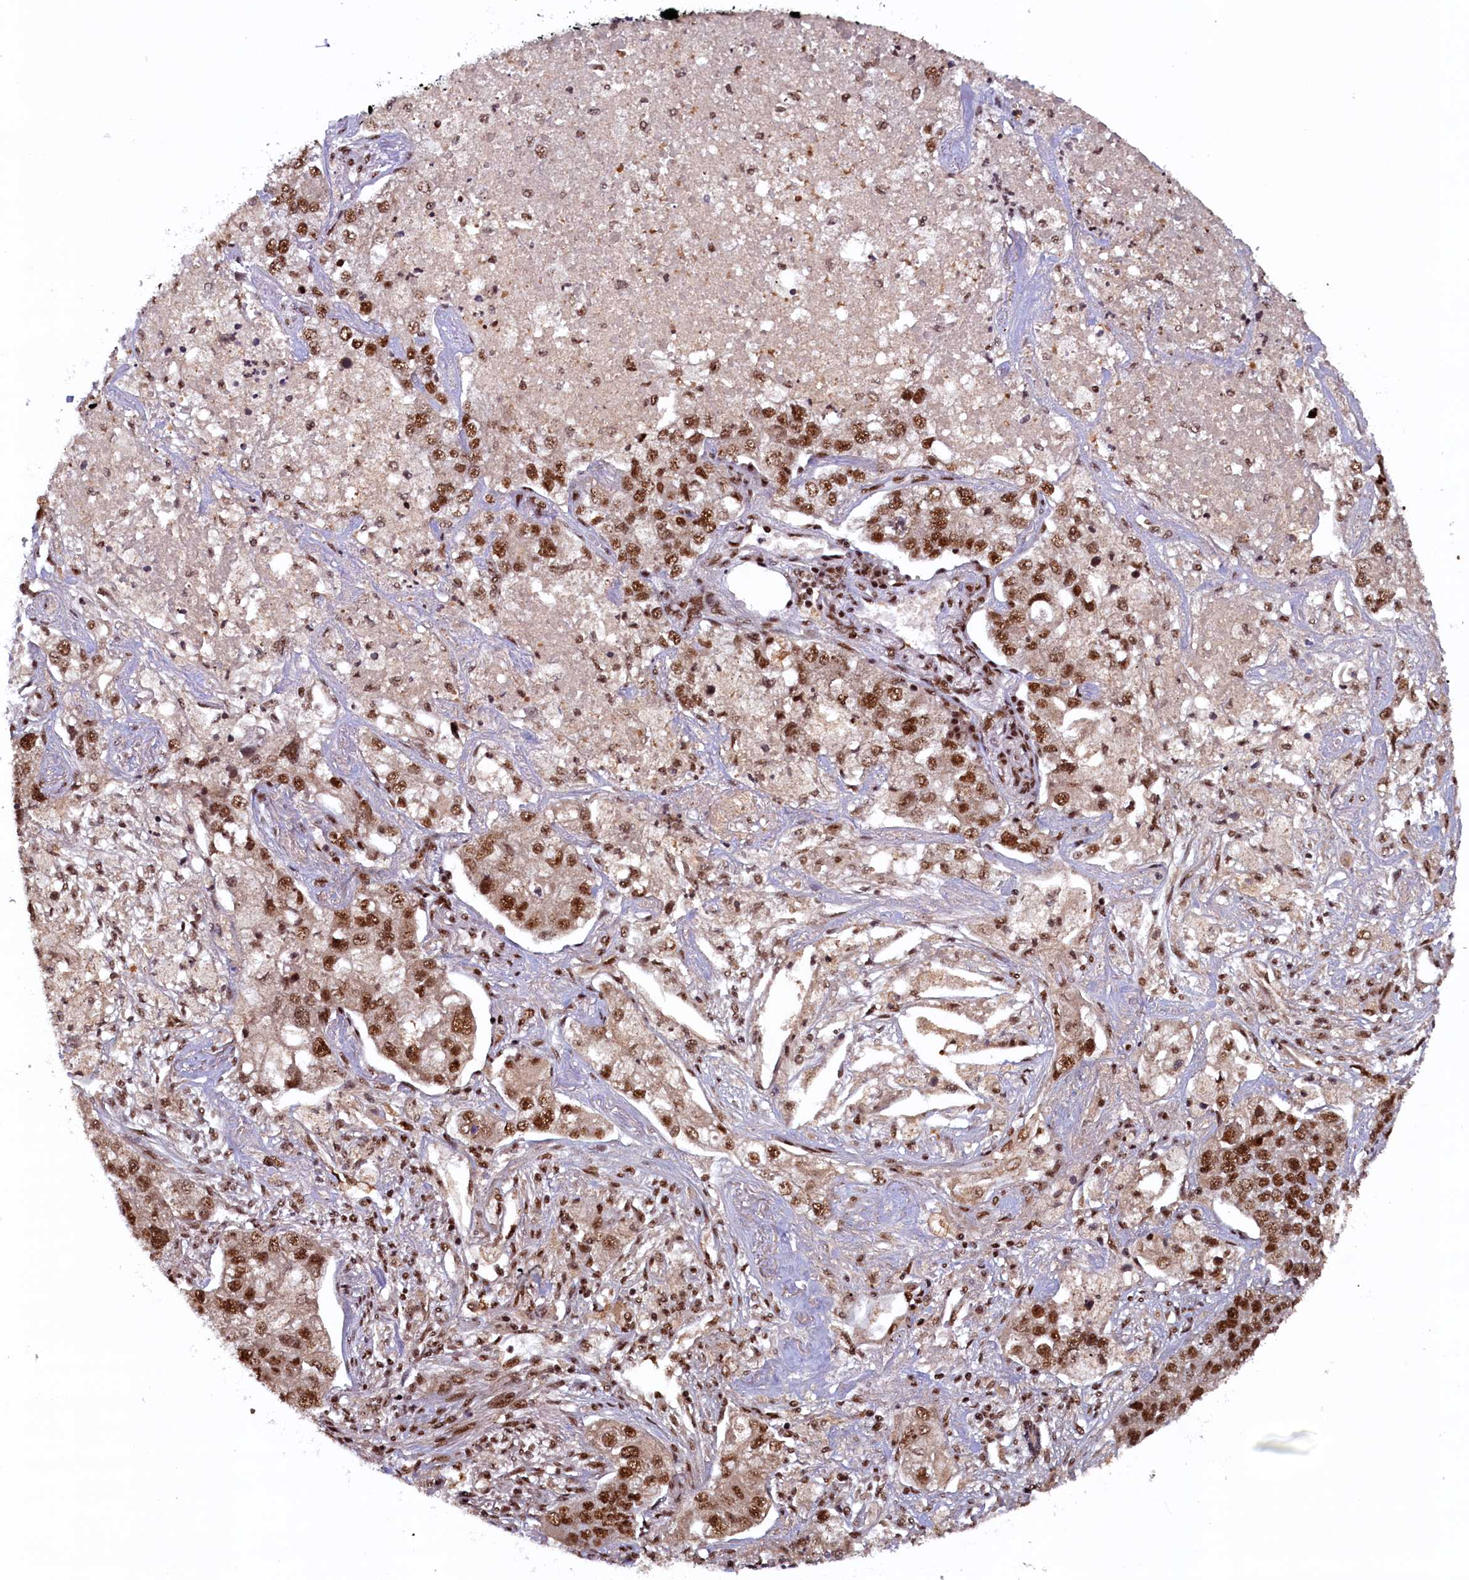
{"staining": {"intensity": "strong", "quantity": ">75%", "location": "nuclear"}, "tissue": "lung cancer", "cell_type": "Tumor cells", "image_type": "cancer", "snomed": [{"axis": "morphology", "description": "Adenocarcinoma, NOS"}, {"axis": "topography", "description": "Lung"}], "caption": "Immunohistochemistry of human lung cancer (adenocarcinoma) demonstrates high levels of strong nuclear staining in approximately >75% of tumor cells.", "gene": "ZC3H18", "patient": {"sex": "male", "age": 49}}